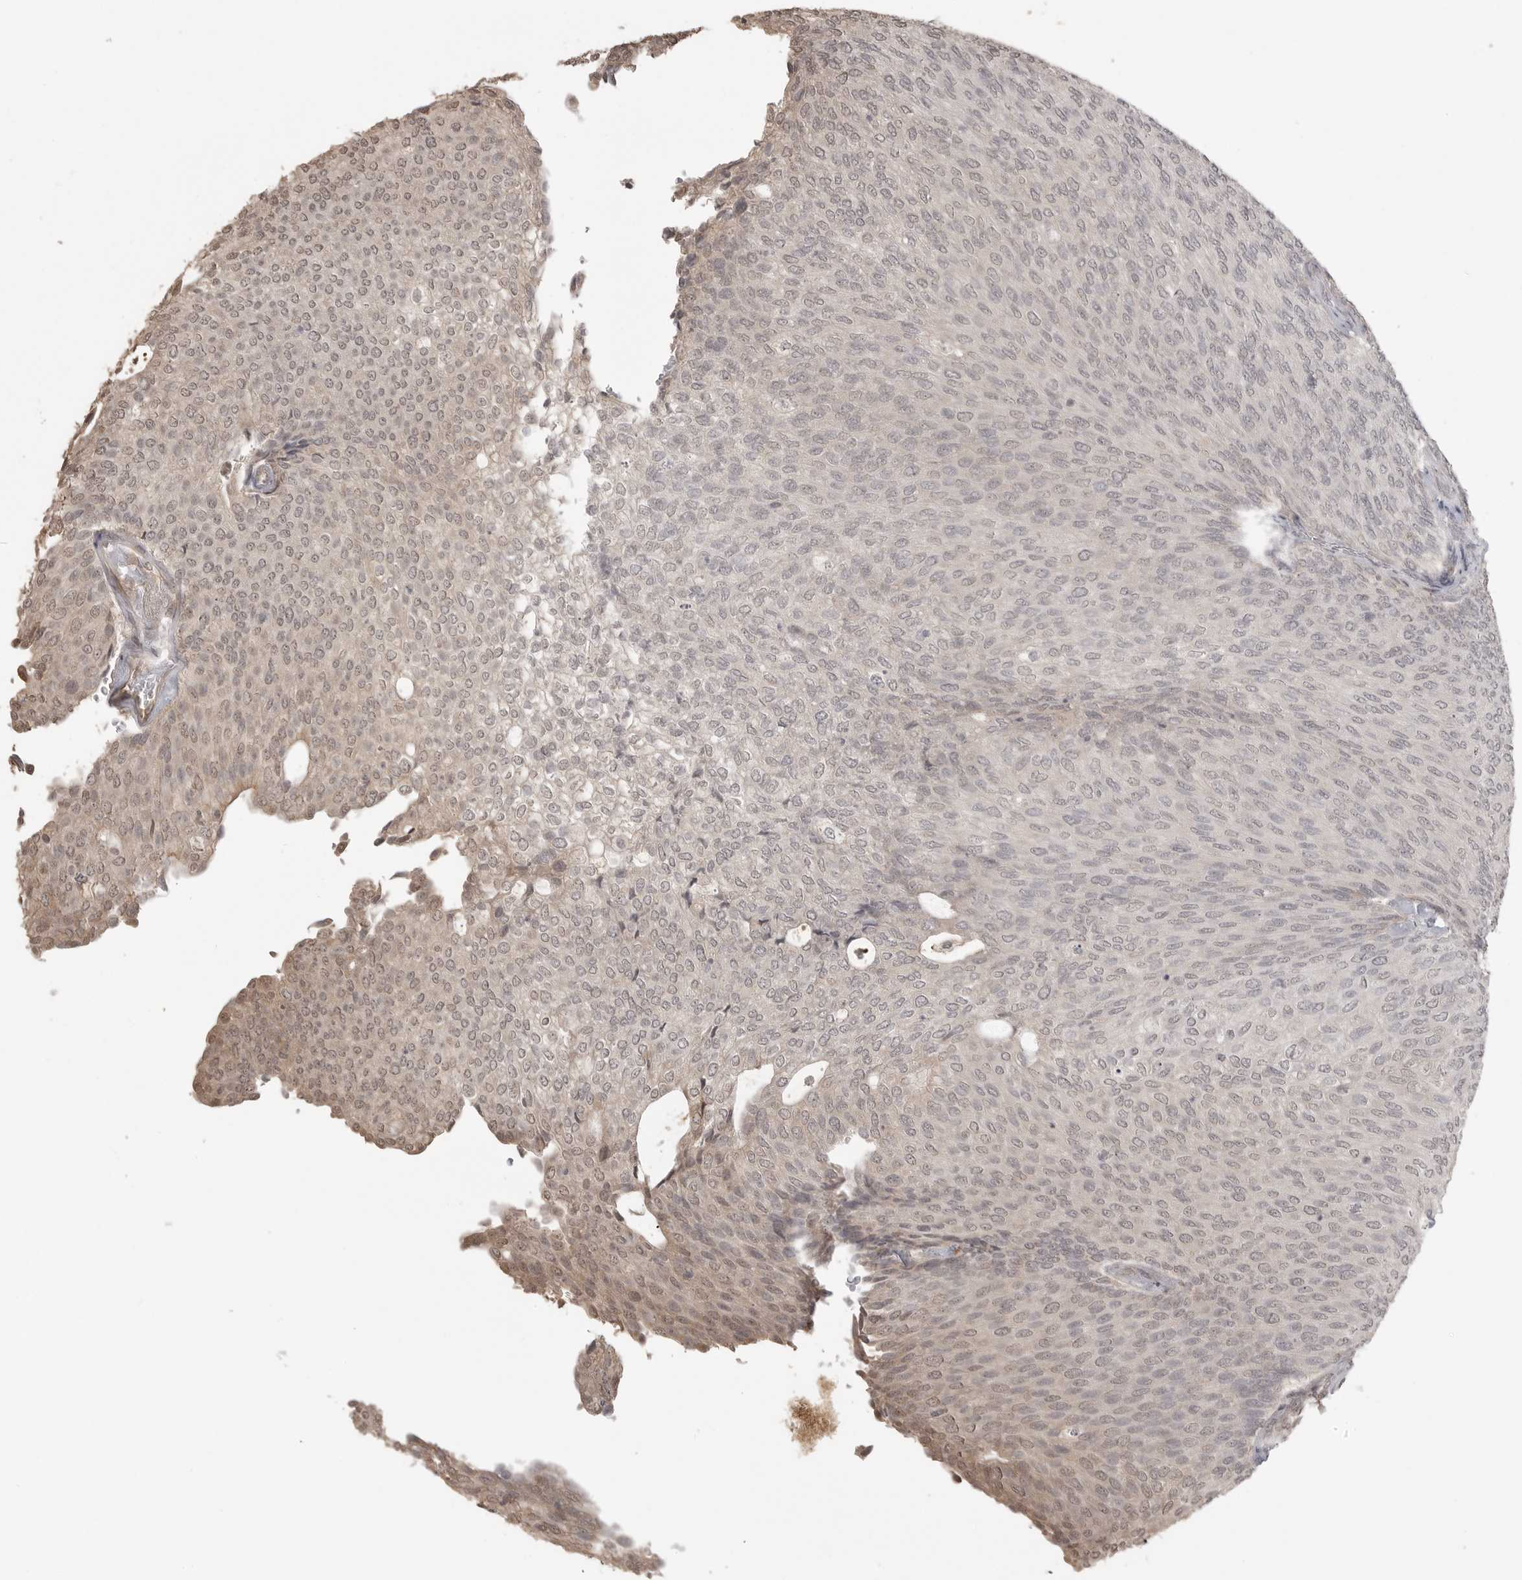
{"staining": {"intensity": "weak", "quantity": "<25%", "location": "nuclear"}, "tissue": "urothelial cancer", "cell_type": "Tumor cells", "image_type": "cancer", "snomed": [{"axis": "morphology", "description": "Urothelial carcinoma, Low grade"}, {"axis": "topography", "description": "Urinary bladder"}], "caption": "DAB (3,3'-diaminobenzidine) immunohistochemical staining of human urothelial cancer displays no significant positivity in tumor cells.", "gene": "SMG8", "patient": {"sex": "female", "age": 79}}